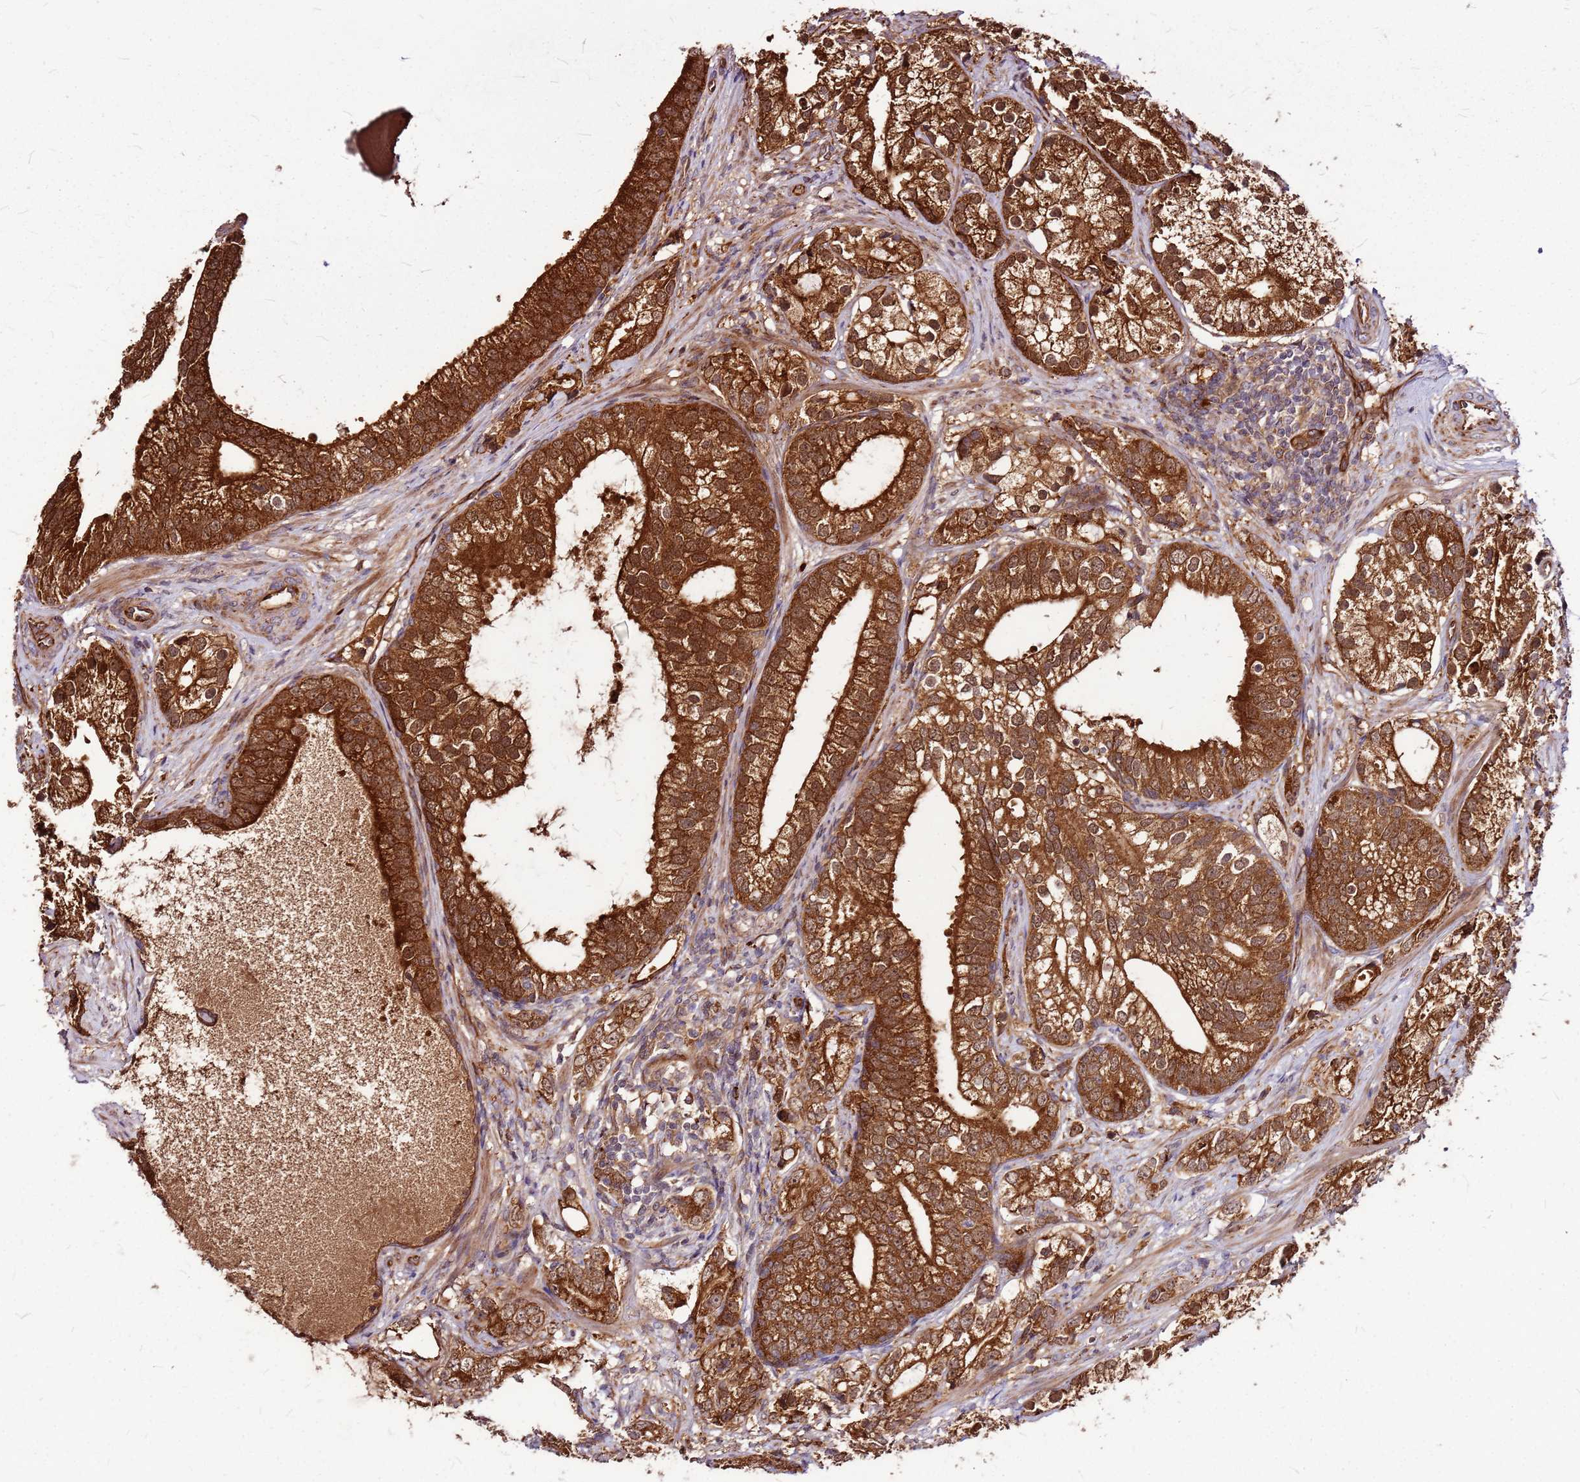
{"staining": {"intensity": "strong", "quantity": ">75%", "location": "cytoplasmic/membranous,nuclear"}, "tissue": "prostate cancer", "cell_type": "Tumor cells", "image_type": "cancer", "snomed": [{"axis": "morphology", "description": "Adenocarcinoma, High grade"}, {"axis": "topography", "description": "Prostate"}], "caption": "This image reveals IHC staining of prostate adenocarcinoma (high-grade), with high strong cytoplasmic/membranous and nuclear staining in about >75% of tumor cells.", "gene": "LYPLAL1", "patient": {"sex": "male", "age": 75}}